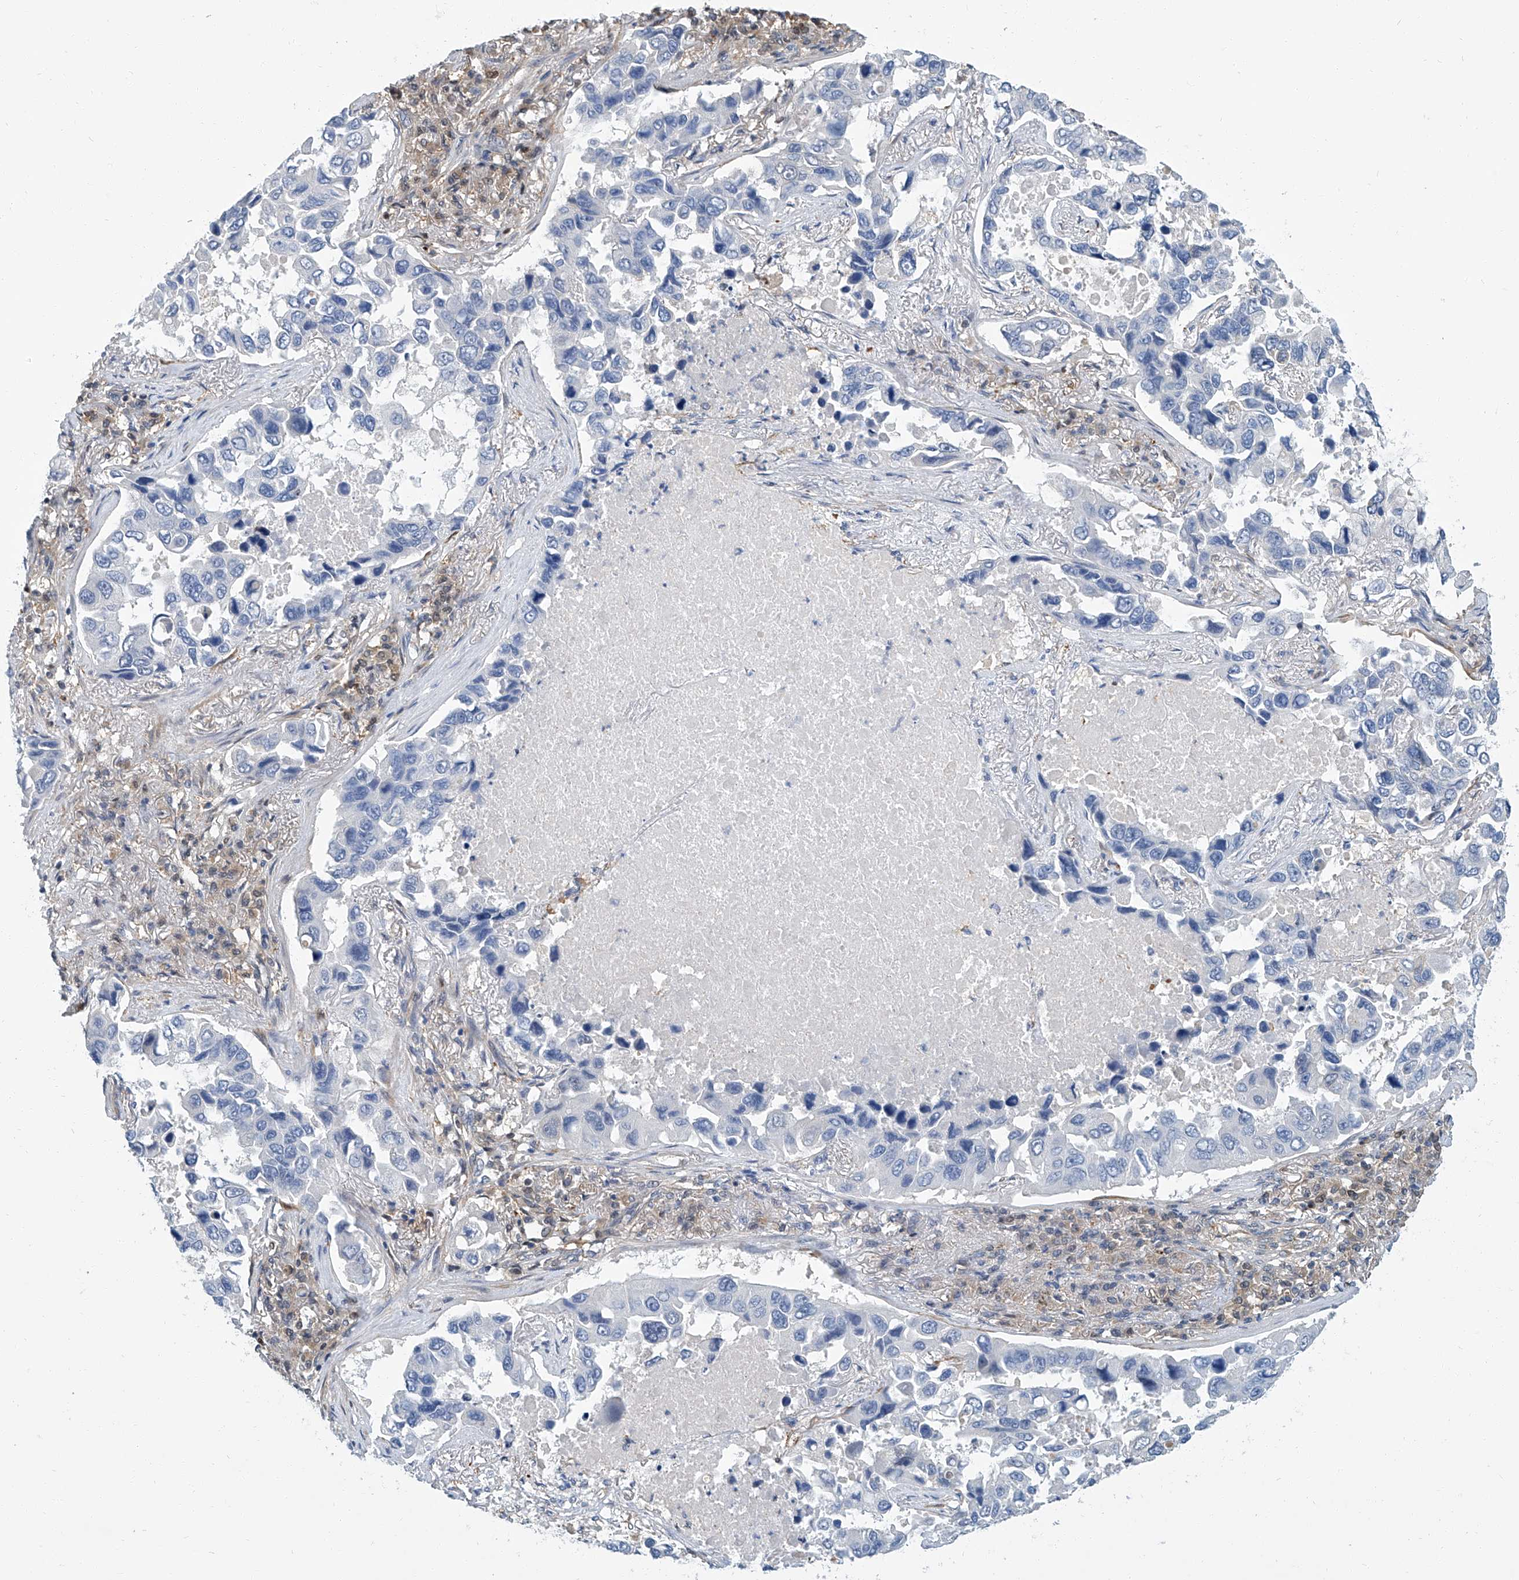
{"staining": {"intensity": "negative", "quantity": "none", "location": "none"}, "tissue": "lung cancer", "cell_type": "Tumor cells", "image_type": "cancer", "snomed": [{"axis": "morphology", "description": "Adenocarcinoma, NOS"}, {"axis": "topography", "description": "Lung"}], "caption": "Tumor cells show no significant protein positivity in lung cancer (adenocarcinoma).", "gene": "PSMB10", "patient": {"sex": "male", "age": 64}}